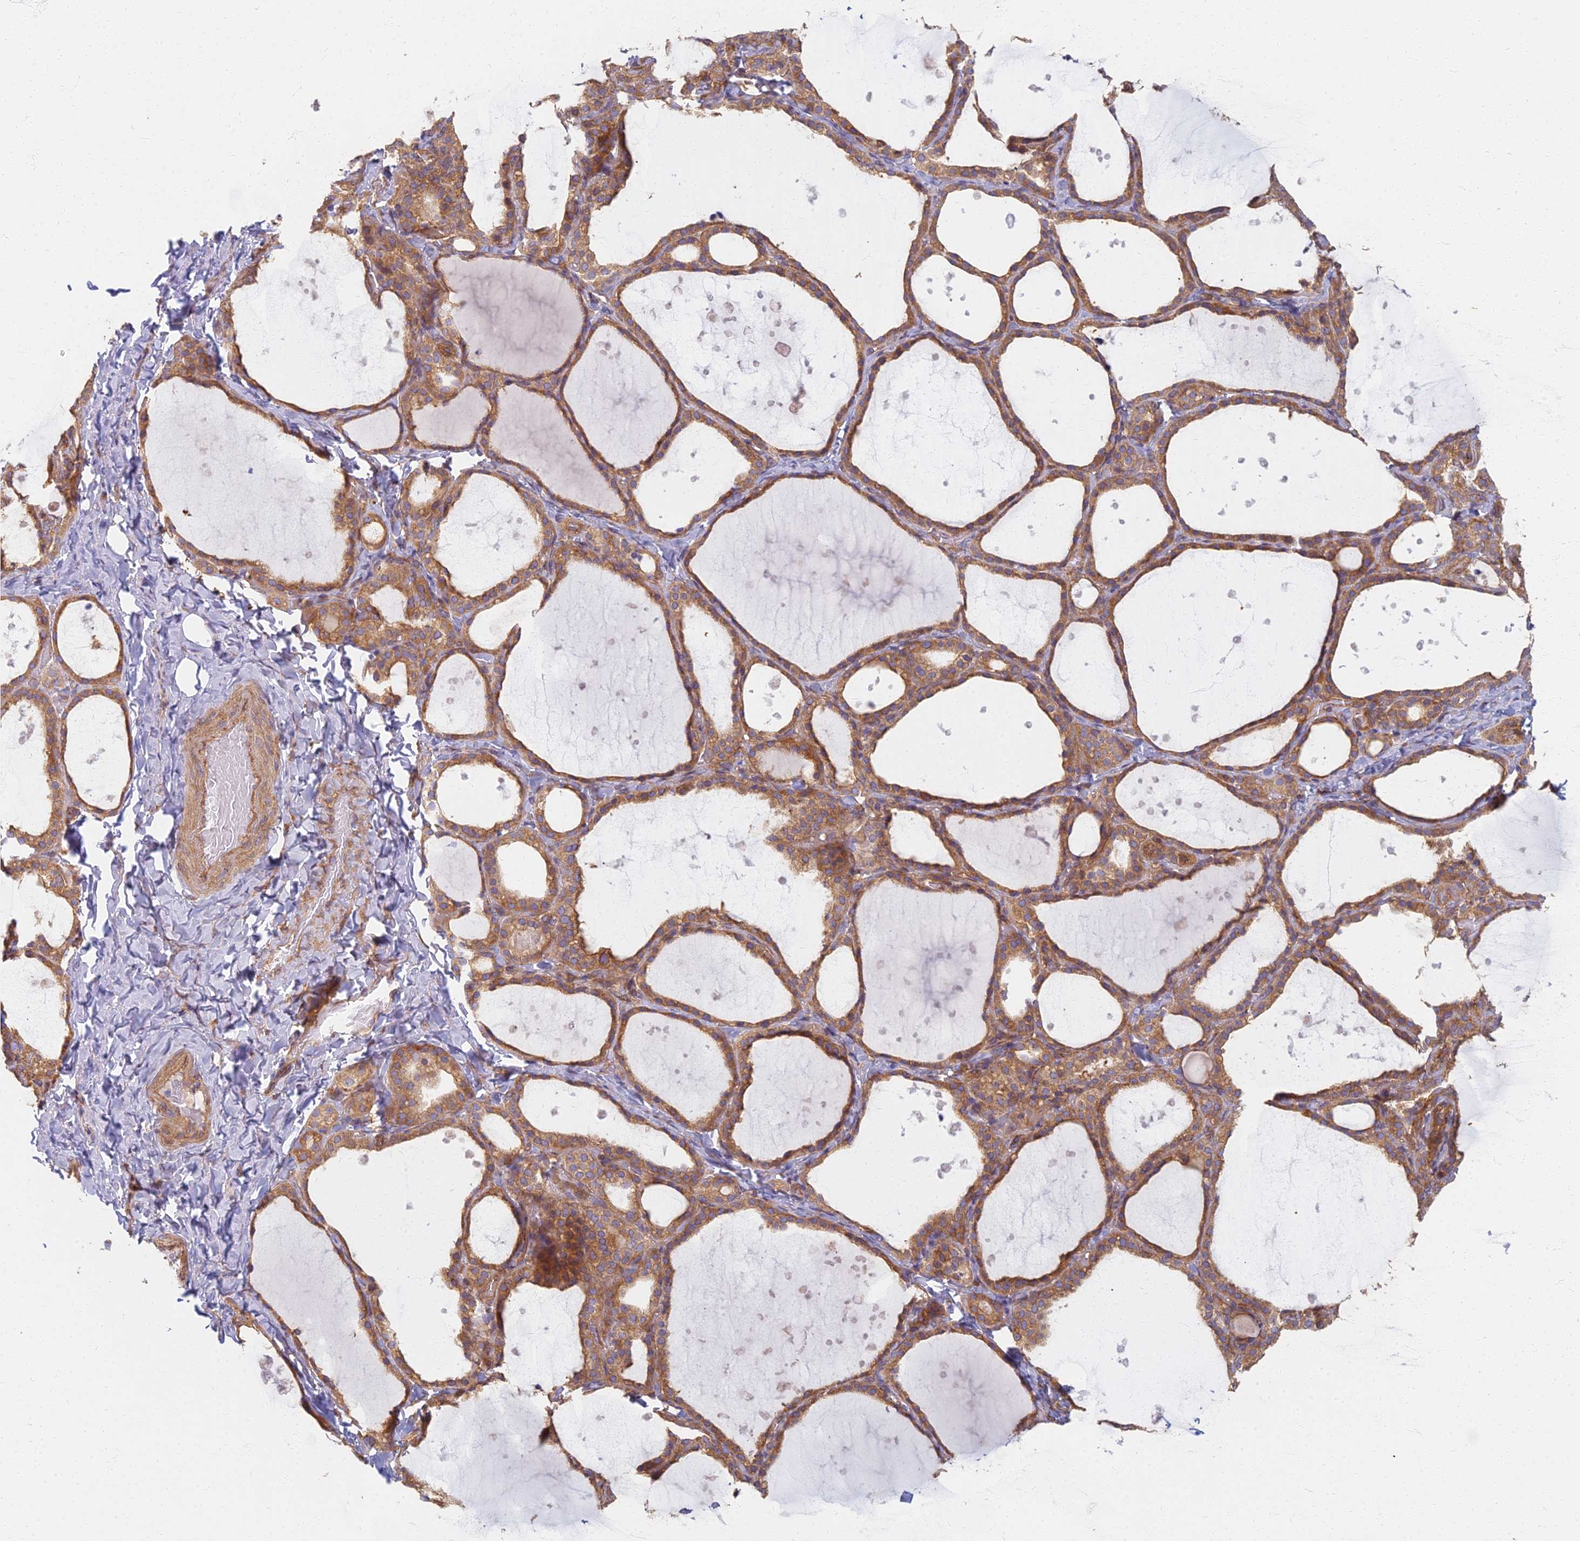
{"staining": {"intensity": "moderate", "quantity": ">75%", "location": "cytoplasmic/membranous"}, "tissue": "thyroid gland", "cell_type": "Glandular cells", "image_type": "normal", "snomed": [{"axis": "morphology", "description": "Normal tissue, NOS"}, {"axis": "topography", "description": "Thyroid gland"}], "caption": "DAB (3,3'-diaminobenzidine) immunohistochemical staining of benign human thyroid gland exhibits moderate cytoplasmic/membranous protein positivity in about >75% of glandular cells.", "gene": "RBSN", "patient": {"sex": "female", "age": 44}}